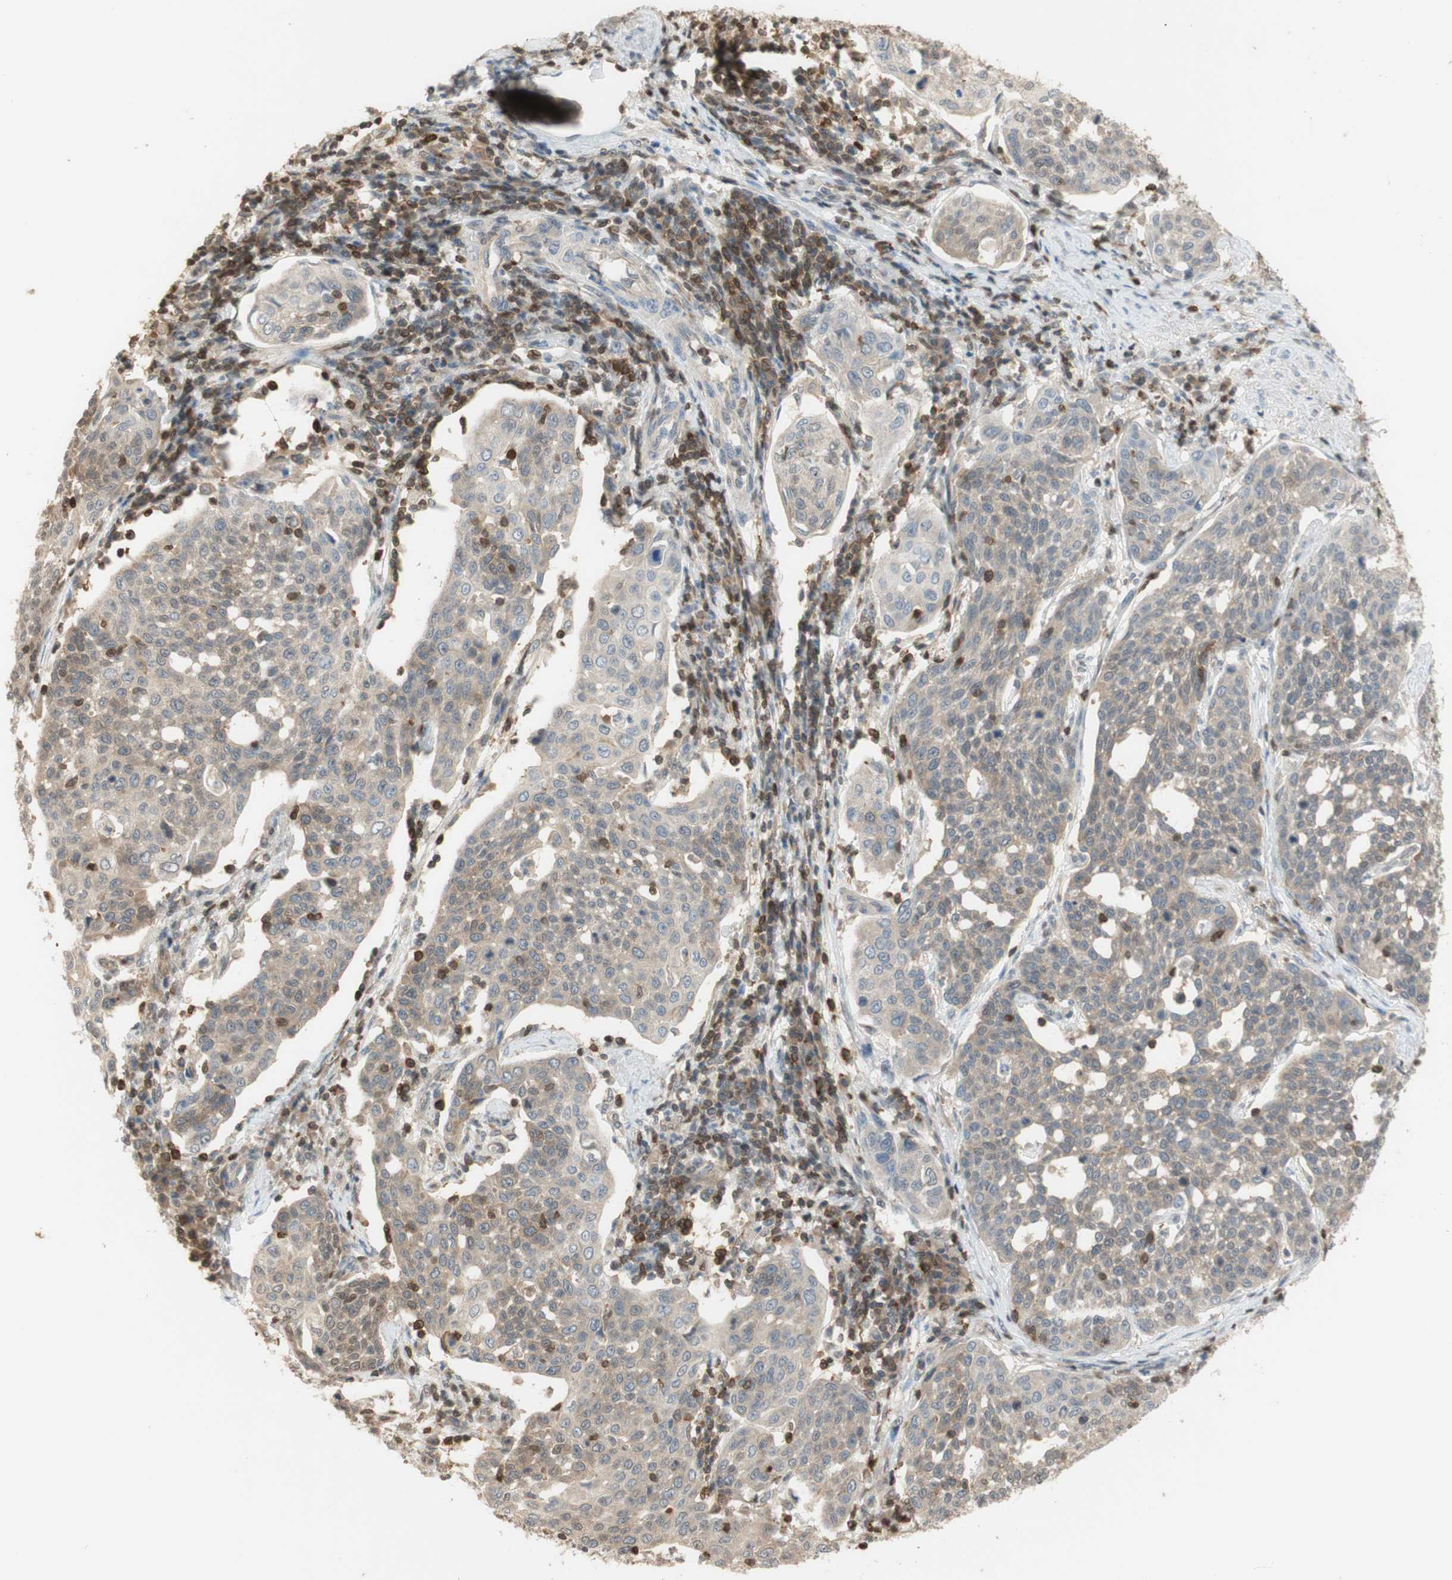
{"staining": {"intensity": "weak", "quantity": ">75%", "location": "cytoplasmic/membranous"}, "tissue": "cervical cancer", "cell_type": "Tumor cells", "image_type": "cancer", "snomed": [{"axis": "morphology", "description": "Squamous cell carcinoma, NOS"}, {"axis": "topography", "description": "Cervix"}], "caption": "This photomicrograph displays immunohistochemistry staining of cervical squamous cell carcinoma, with low weak cytoplasmic/membranous positivity in approximately >75% of tumor cells.", "gene": "NAP1L4", "patient": {"sex": "female", "age": 34}}